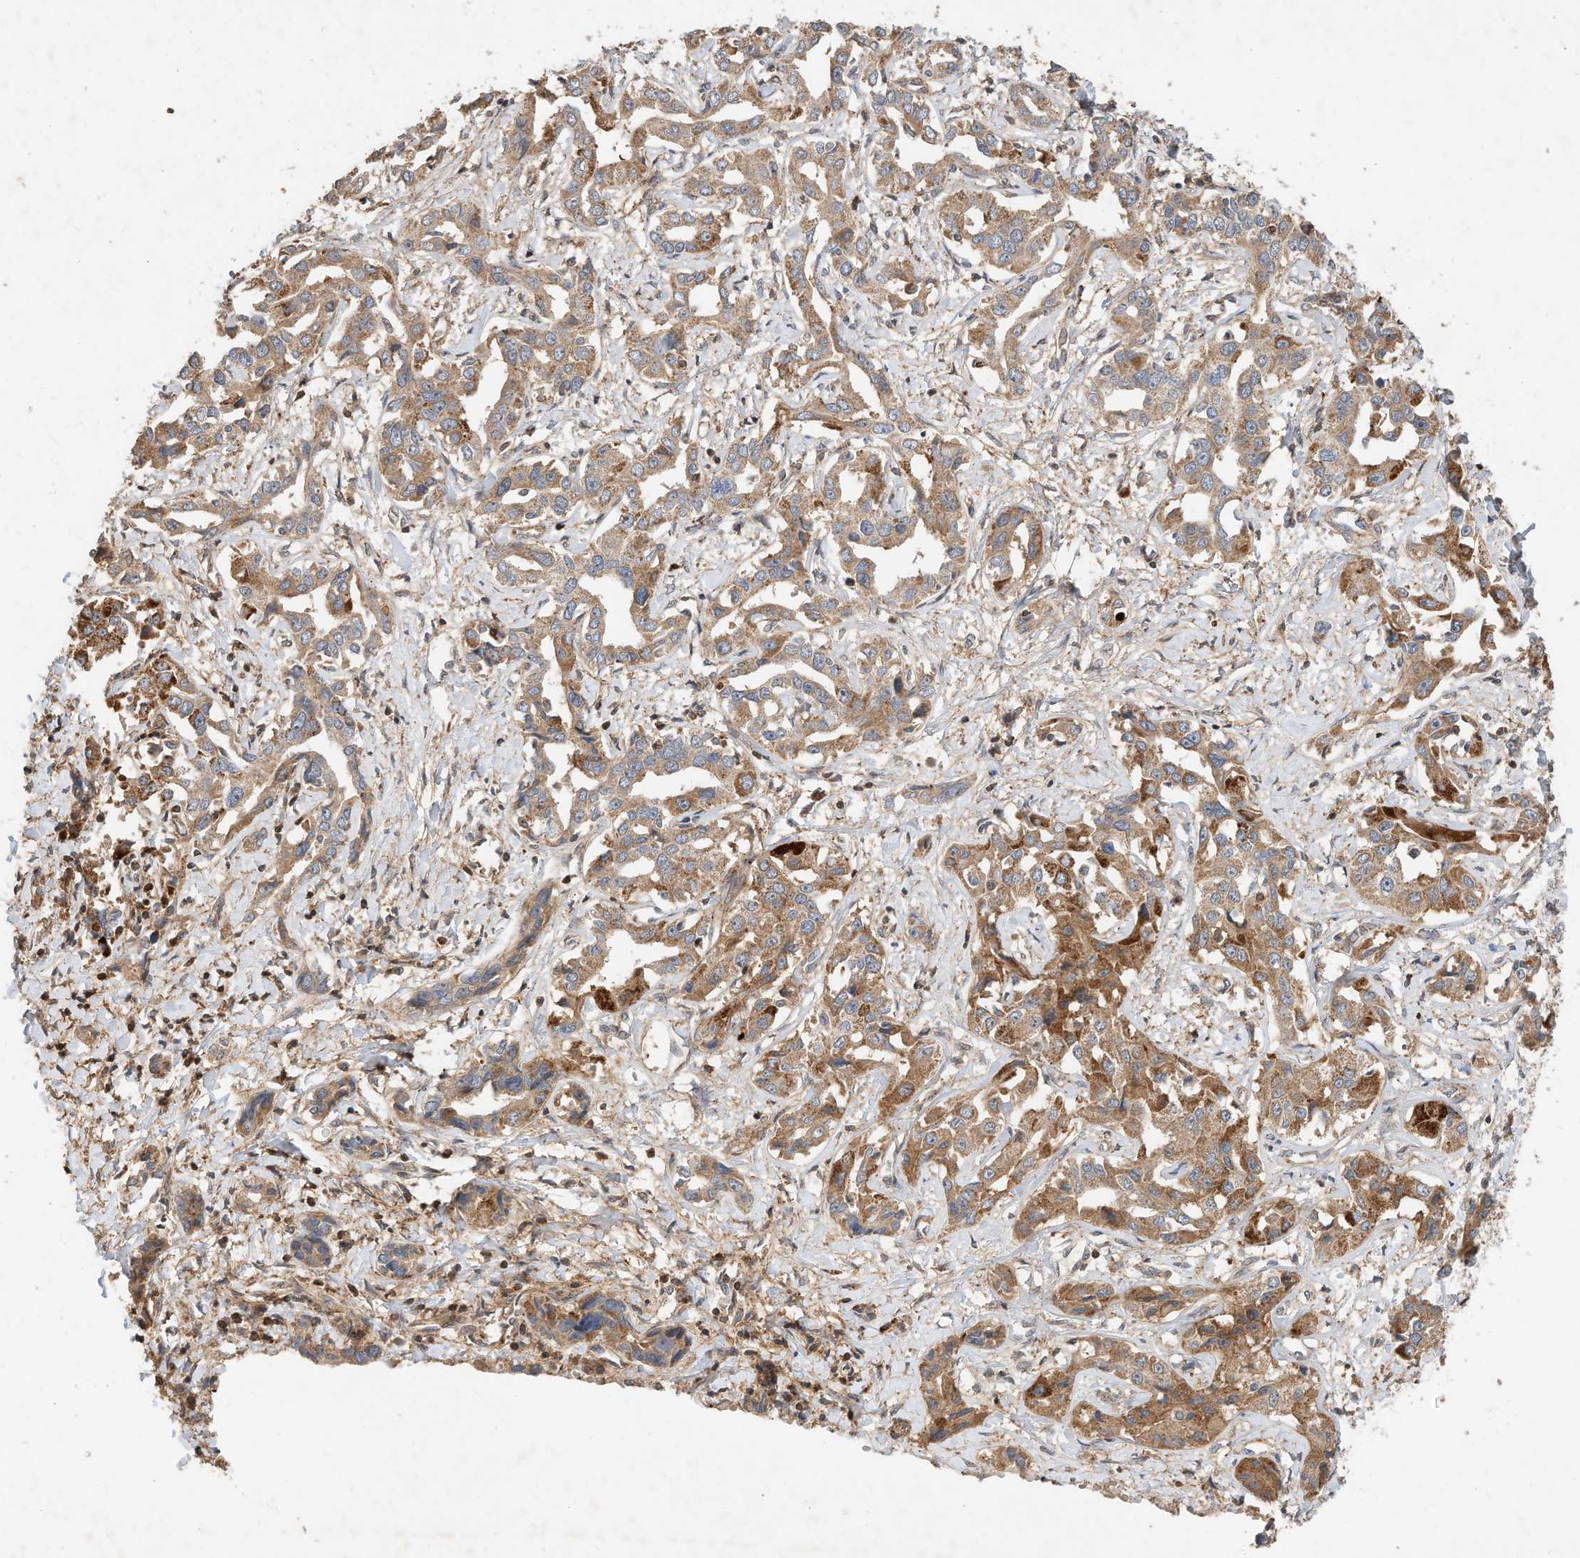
{"staining": {"intensity": "moderate", "quantity": ">75%", "location": "cytoplasmic/membranous"}, "tissue": "liver cancer", "cell_type": "Tumor cells", "image_type": "cancer", "snomed": [{"axis": "morphology", "description": "Cholangiocarcinoma"}, {"axis": "topography", "description": "Liver"}], "caption": "Immunohistochemistry (IHC) histopathology image of neoplastic tissue: liver cancer (cholangiocarcinoma) stained using immunohistochemistry demonstrates medium levels of moderate protein expression localized specifically in the cytoplasmic/membranous of tumor cells, appearing as a cytoplasmic/membranous brown color.", "gene": "CPAMD8", "patient": {"sex": "male", "age": 59}}